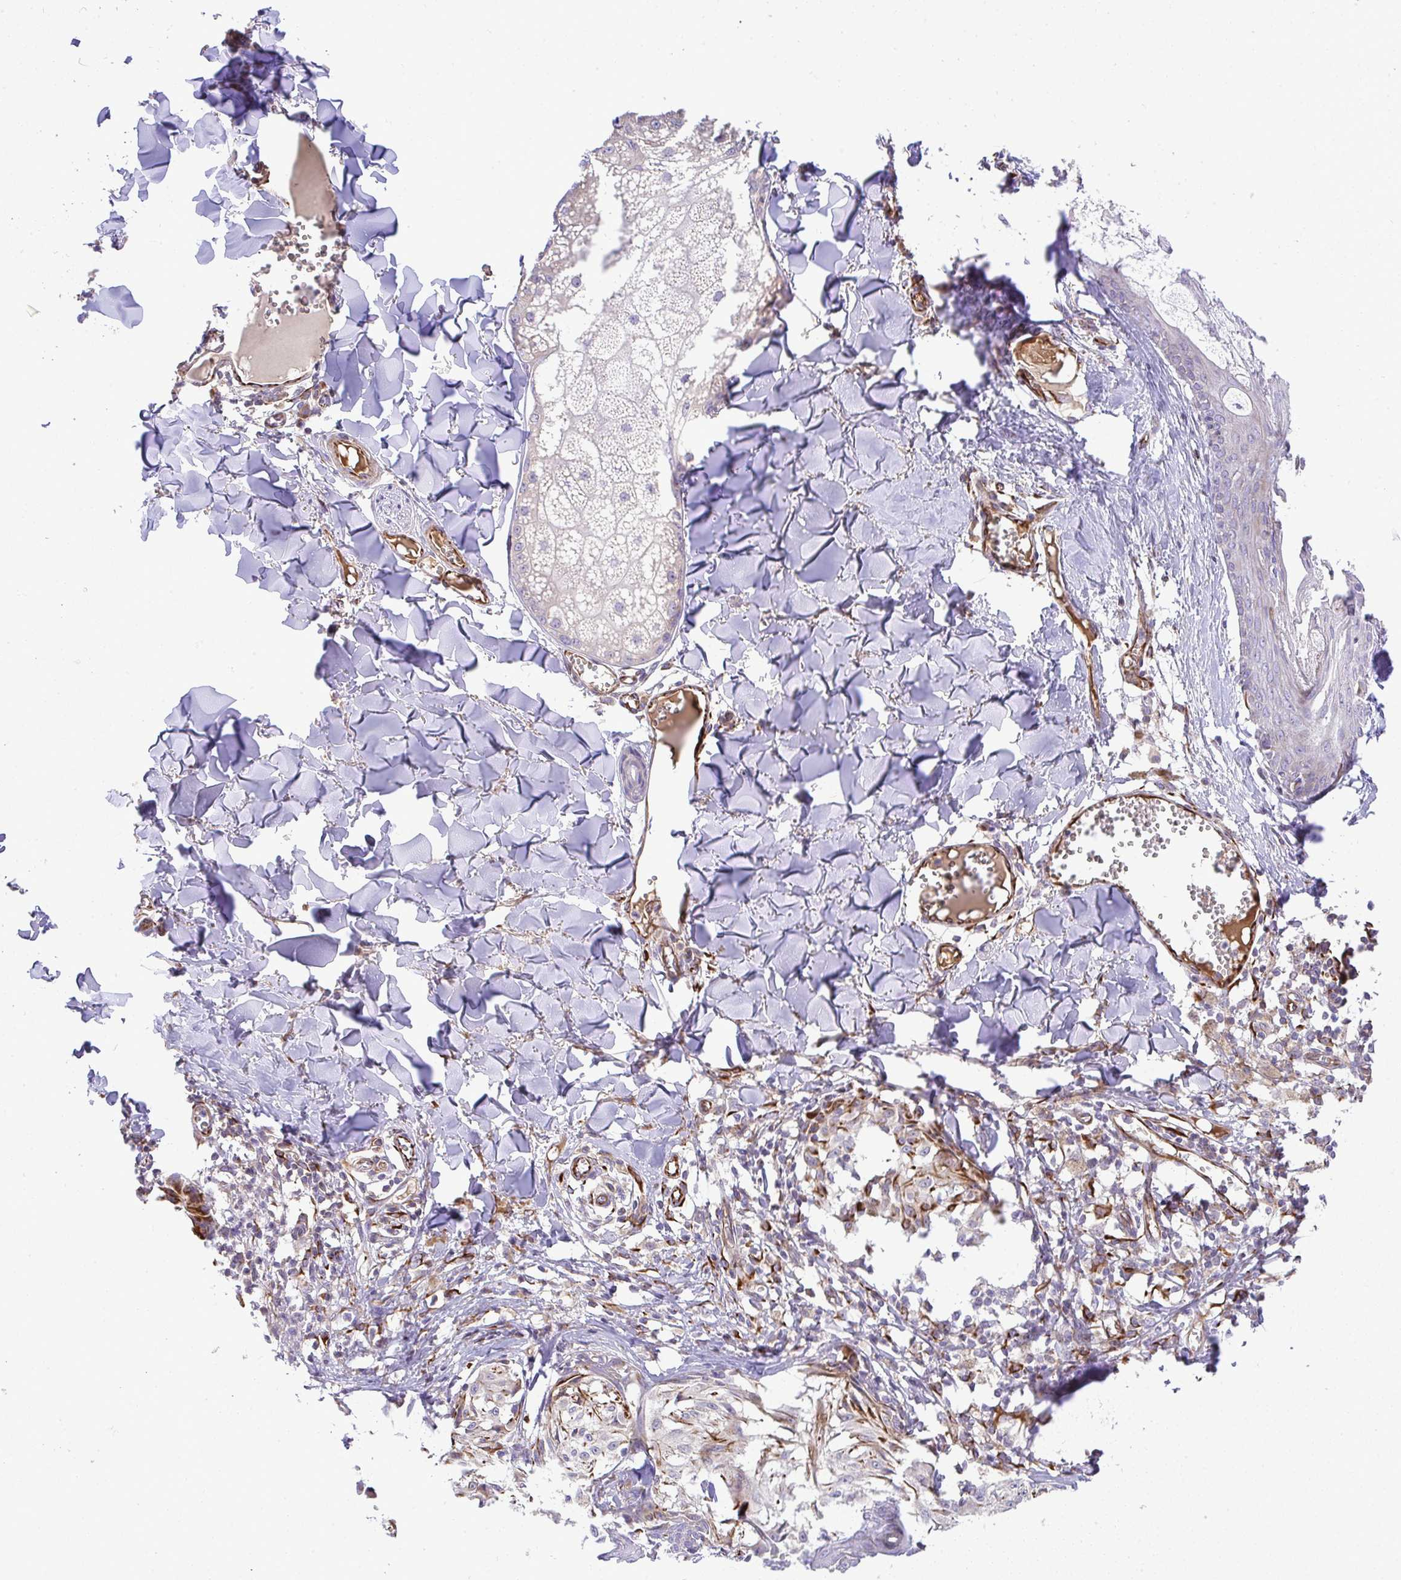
{"staining": {"intensity": "negative", "quantity": "none", "location": "none"}, "tissue": "melanoma", "cell_type": "Tumor cells", "image_type": "cancer", "snomed": [{"axis": "morphology", "description": "Malignant melanoma, NOS"}, {"axis": "topography", "description": "Skin"}], "caption": "Malignant melanoma was stained to show a protein in brown. There is no significant staining in tumor cells.", "gene": "GRID2", "patient": {"sex": "female", "age": 43}}